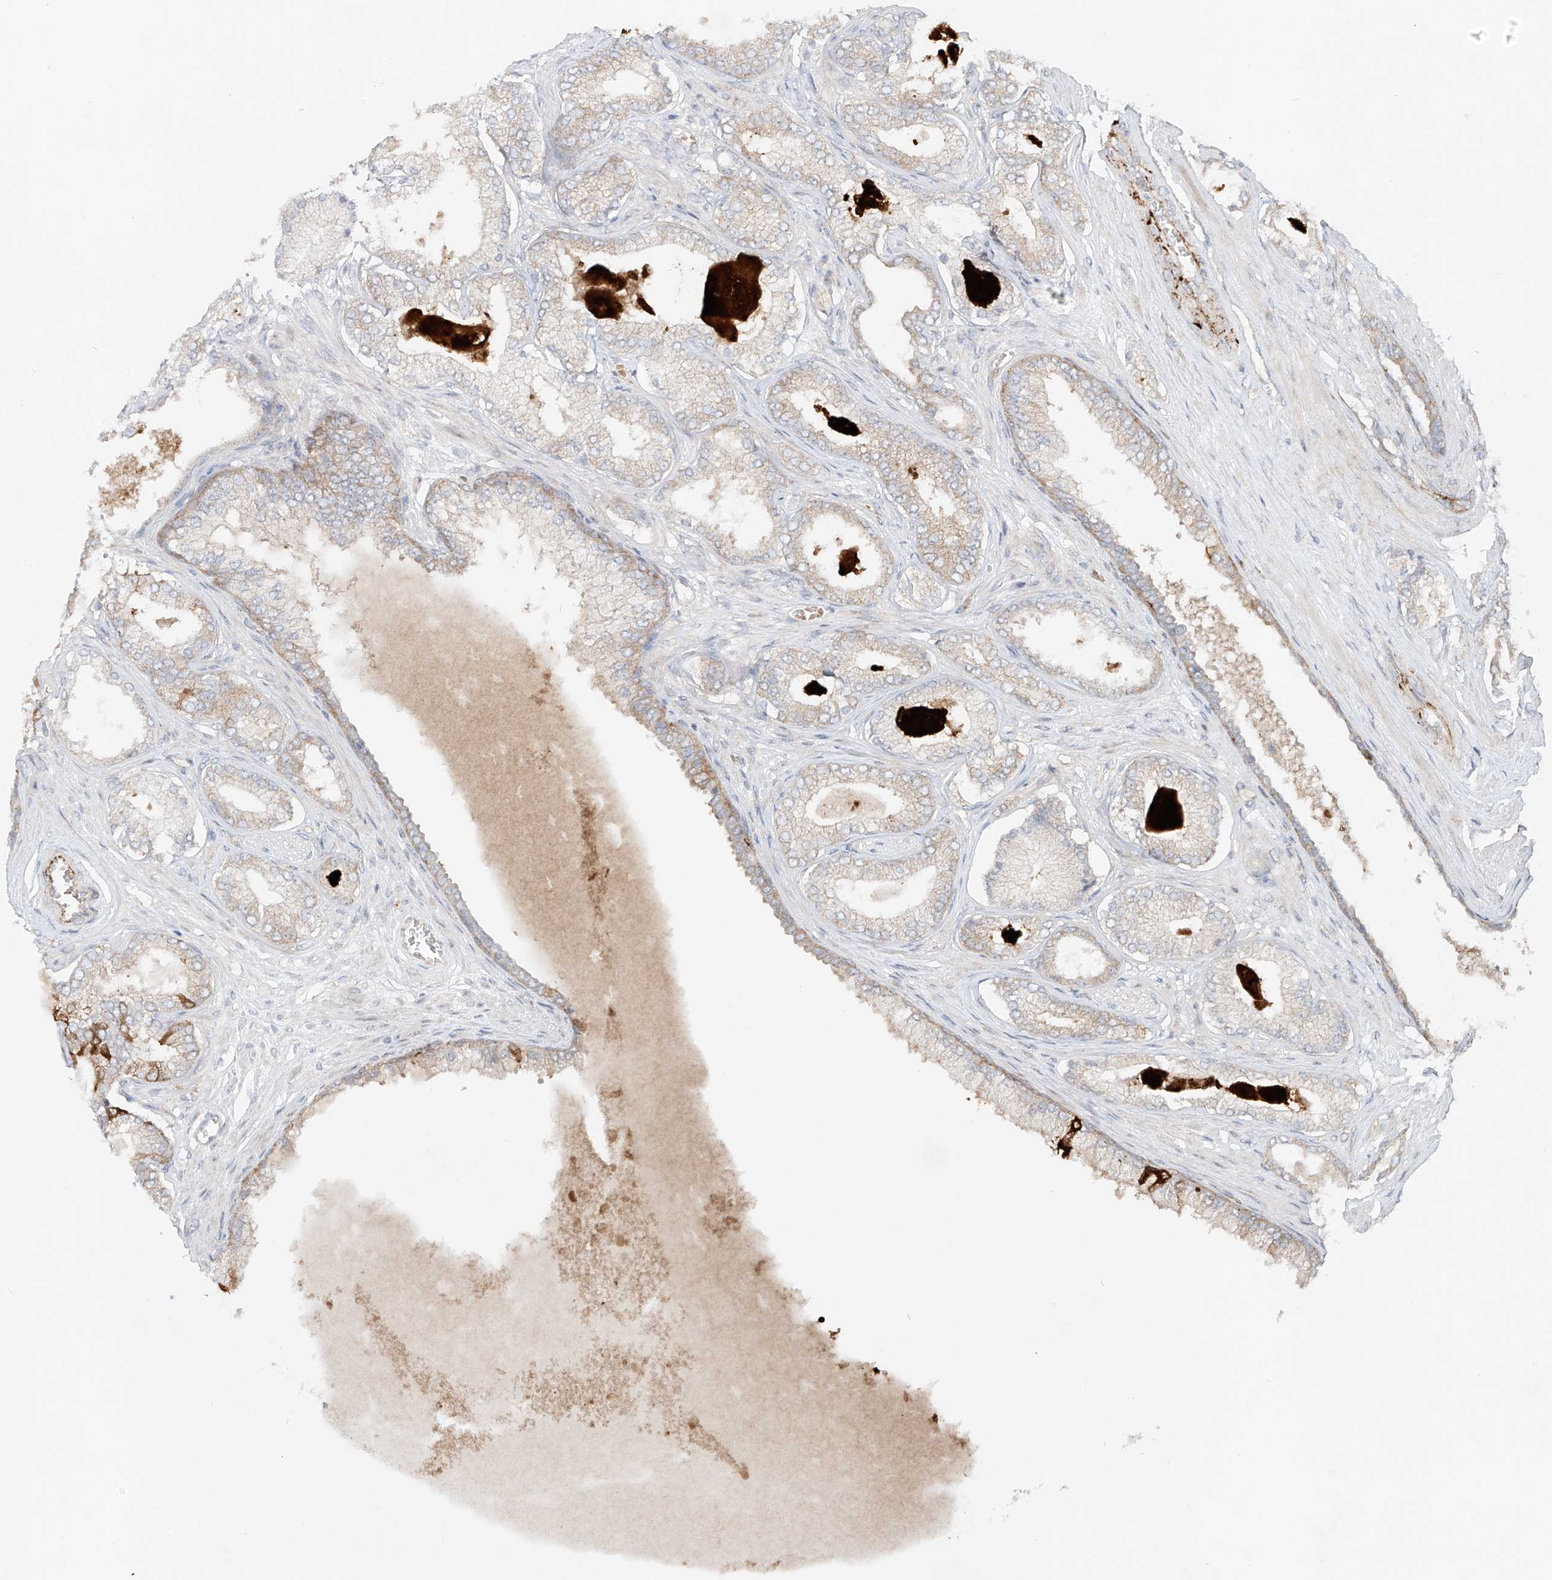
{"staining": {"intensity": "moderate", "quantity": "<25%", "location": "cytoplasmic/membranous"}, "tissue": "prostate cancer", "cell_type": "Tumor cells", "image_type": "cancer", "snomed": [{"axis": "morphology", "description": "Adenocarcinoma, Low grade"}, {"axis": "topography", "description": "Prostate"}], "caption": "Protein staining of prostate cancer tissue shows moderate cytoplasmic/membranous staining in approximately <25% of tumor cells.", "gene": "TJAP1", "patient": {"sex": "male", "age": 70}}